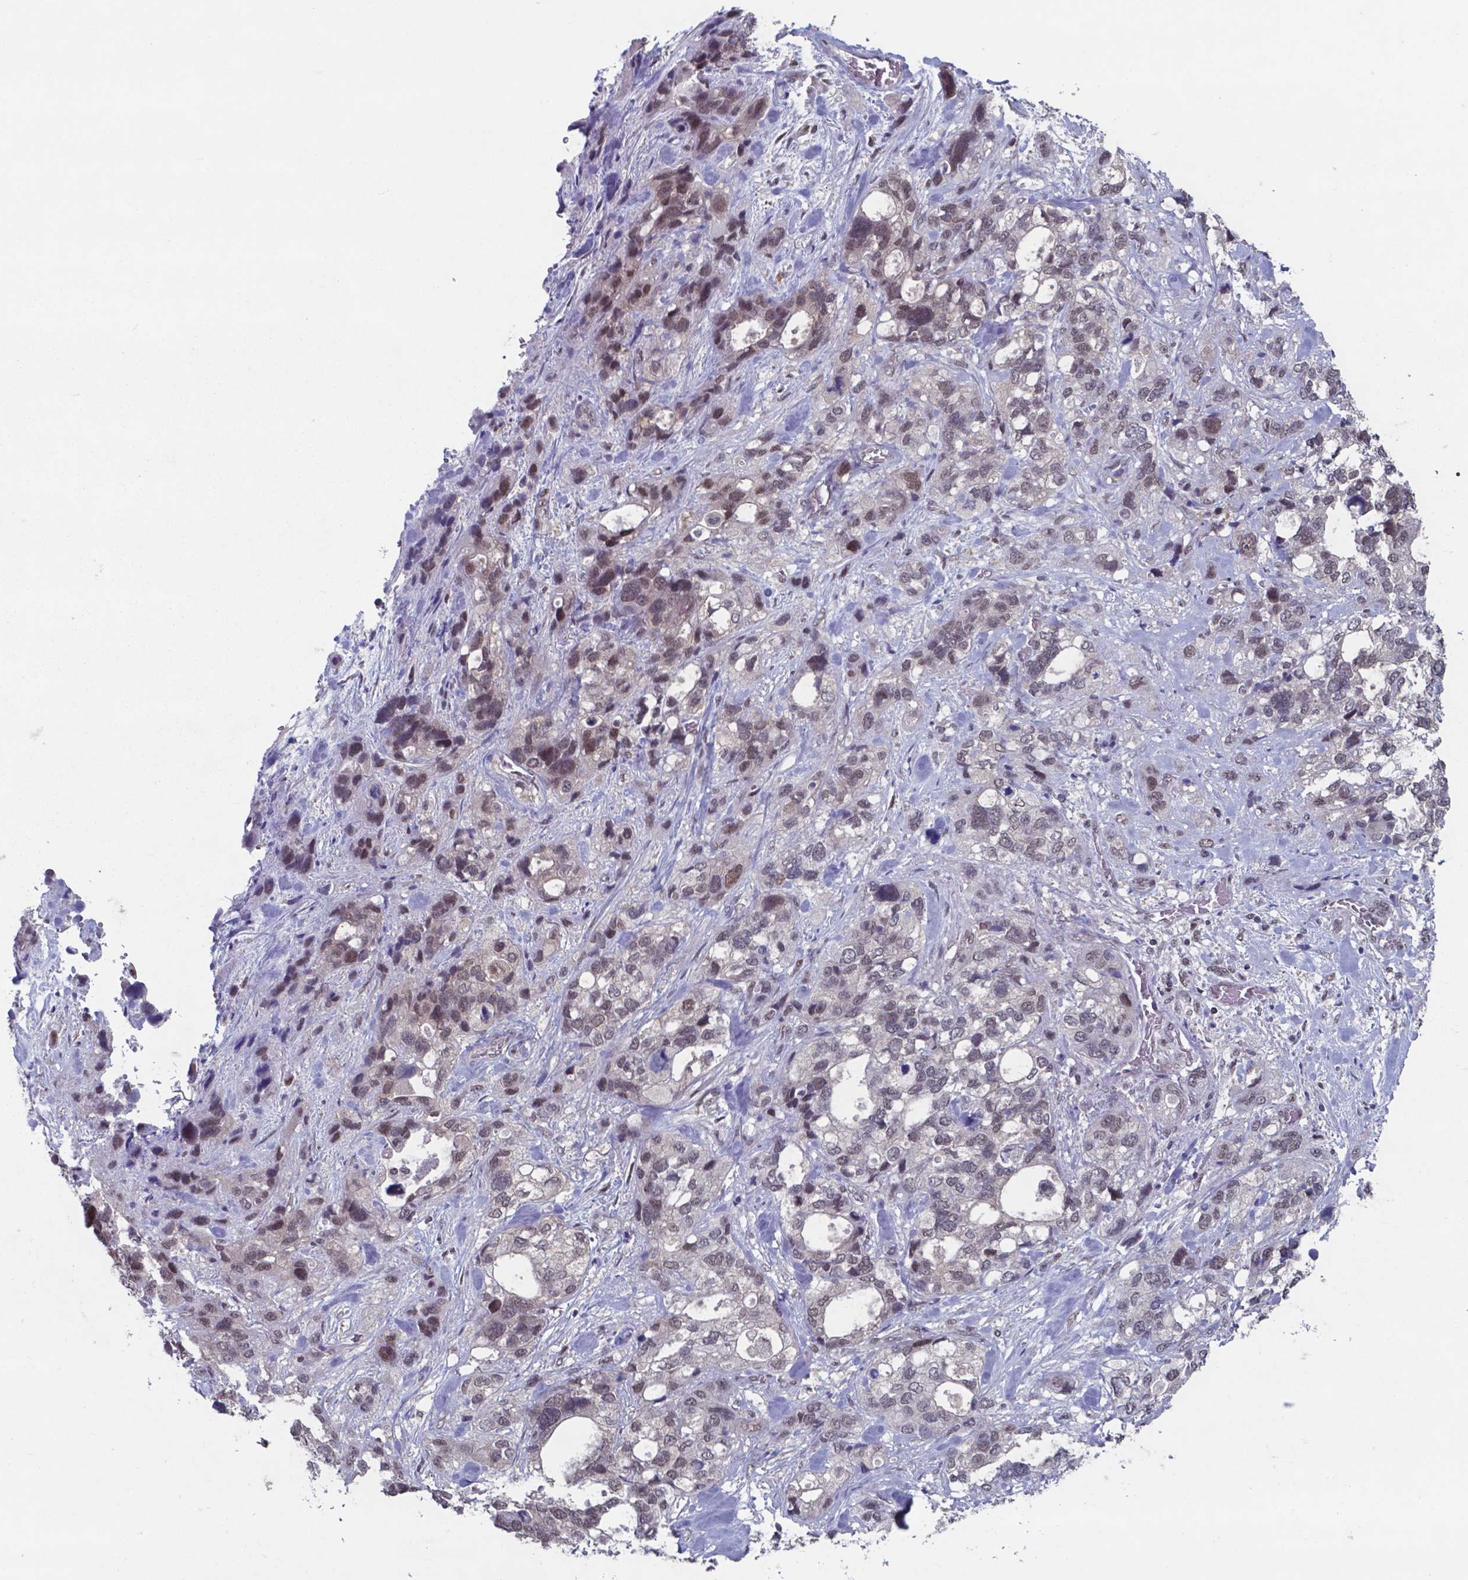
{"staining": {"intensity": "weak", "quantity": "25%-75%", "location": "nuclear"}, "tissue": "stomach cancer", "cell_type": "Tumor cells", "image_type": "cancer", "snomed": [{"axis": "morphology", "description": "Adenocarcinoma, NOS"}, {"axis": "topography", "description": "Stomach, upper"}], "caption": "About 25%-75% of tumor cells in adenocarcinoma (stomach) exhibit weak nuclear protein staining as visualized by brown immunohistochemical staining.", "gene": "UBA1", "patient": {"sex": "female", "age": 81}}